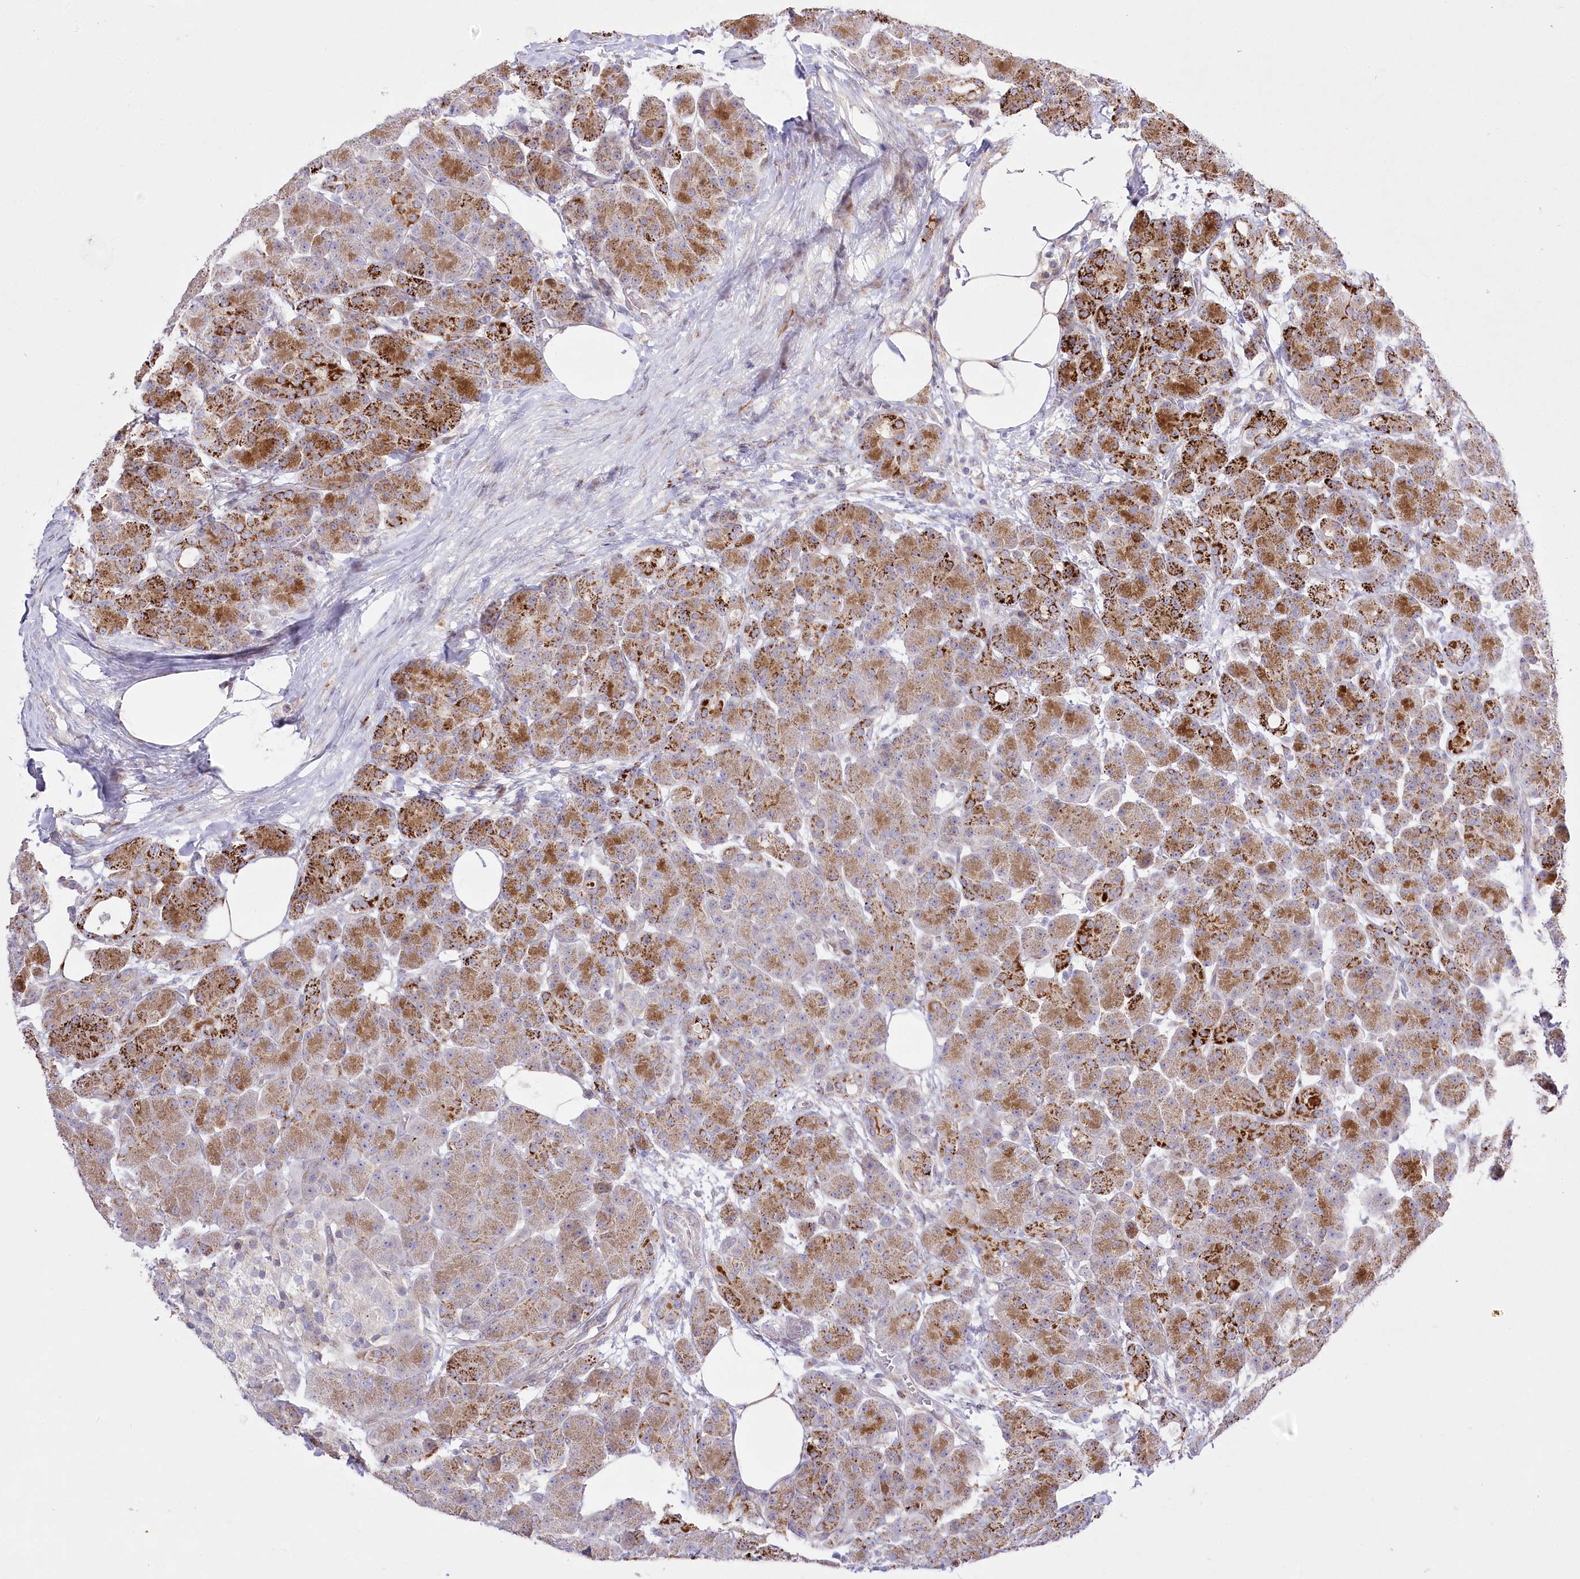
{"staining": {"intensity": "strong", "quantity": "25%-75%", "location": "cytoplasmic/membranous"}, "tissue": "pancreas", "cell_type": "Exocrine glandular cells", "image_type": "normal", "snomed": [{"axis": "morphology", "description": "Normal tissue, NOS"}, {"axis": "topography", "description": "Pancreas"}], "caption": "High-power microscopy captured an immunohistochemistry photomicrograph of normal pancreas, revealing strong cytoplasmic/membranous expression in about 25%-75% of exocrine glandular cells.", "gene": "CEP164", "patient": {"sex": "male", "age": 63}}